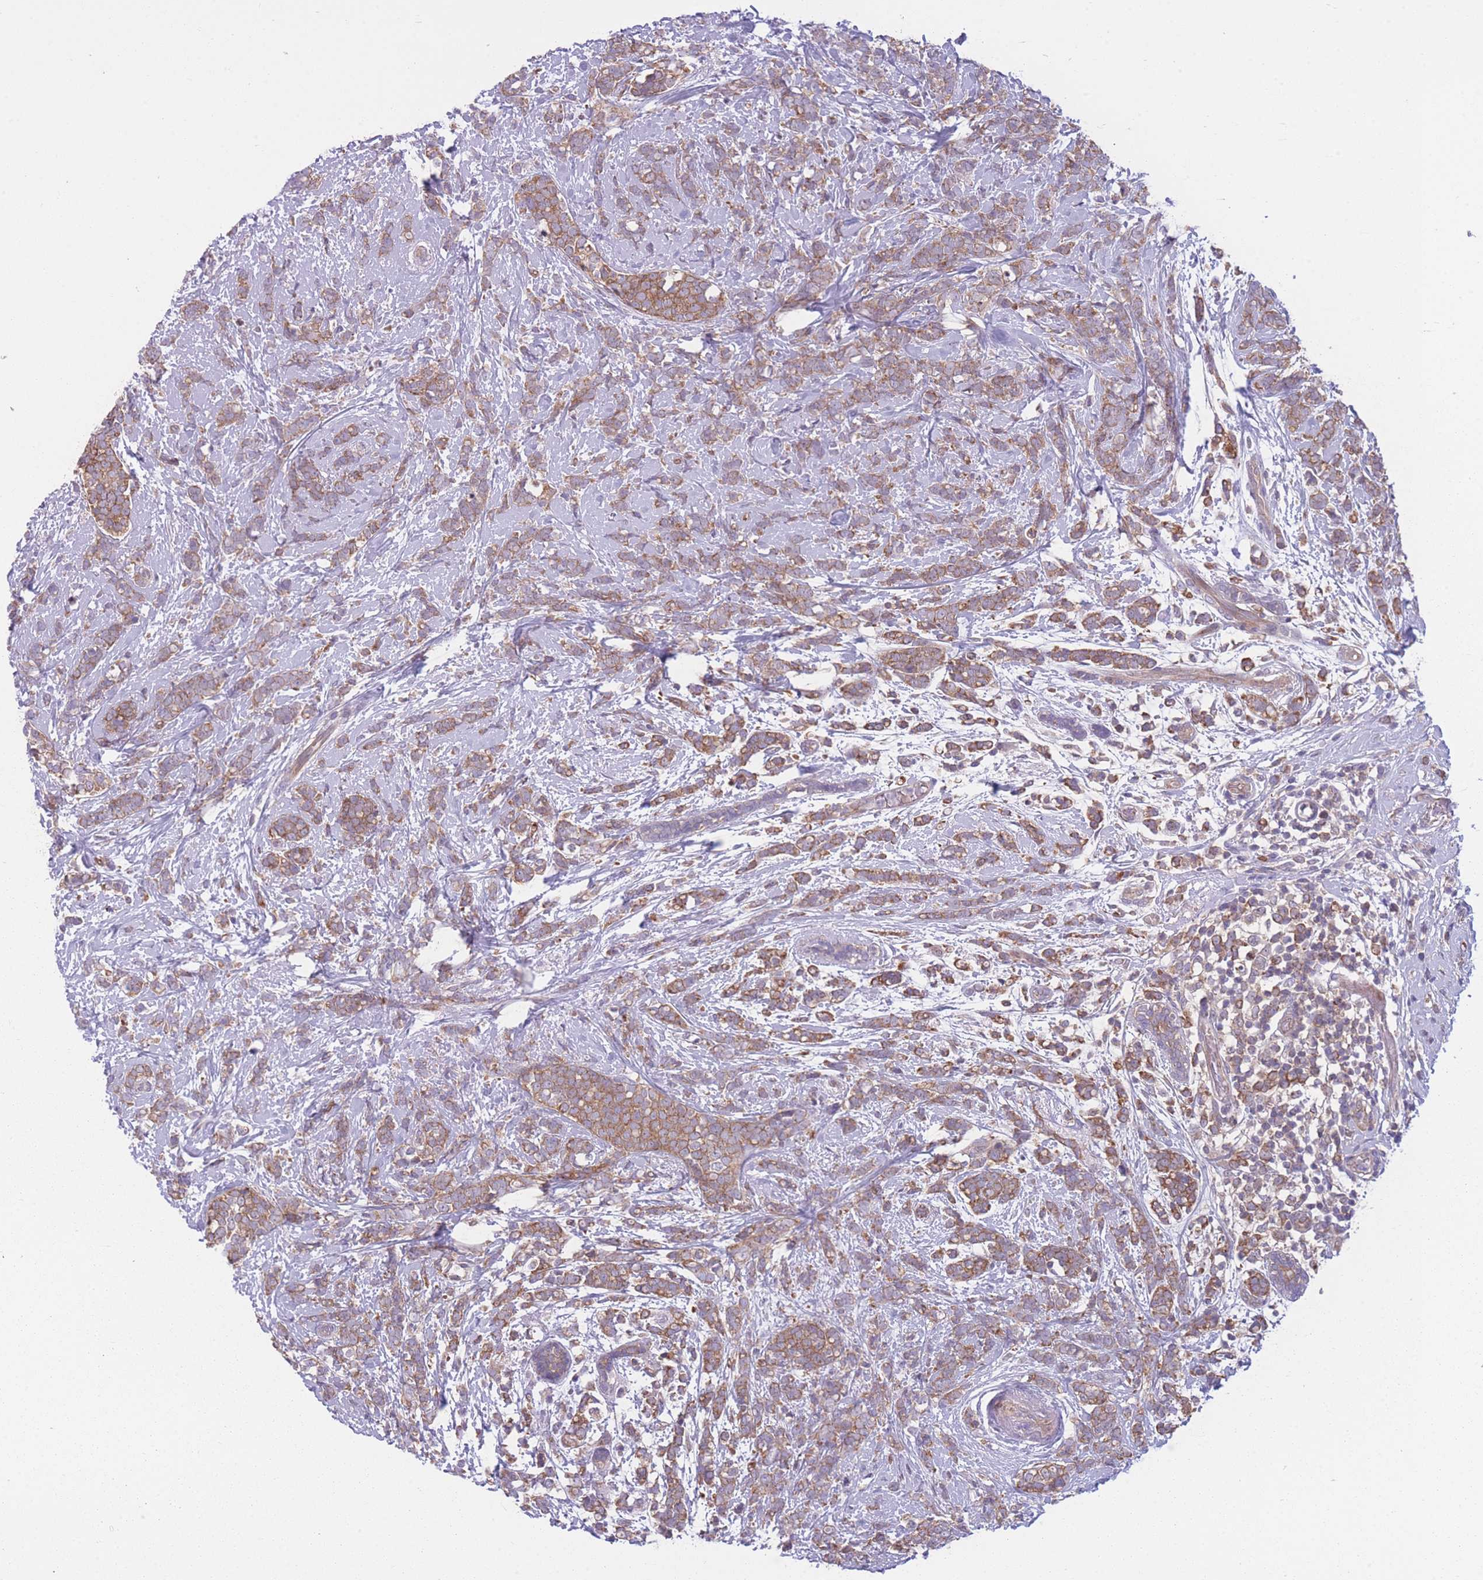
{"staining": {"intensity": "moderate", "quantity": ">75%", "location": "cytoplasmic/membranous"}, "tissue": "breast cancer", "cell_type": "Tumor cells", "image_type": "cancer", "snomed": [{"axis": "morphology", "description": "Lobular carcinoma"}, {"axis": "topography", "description": "Breast"}], "caption": "Human breast cancer (lobular carcinoma) stained for a protein (brown) exhibits moderate cytoplasmic/membranous positive expression in approximately >75% of tumor cells.", "gene": "CCT6B", "patient": {"sex": "female", "age": 58}}